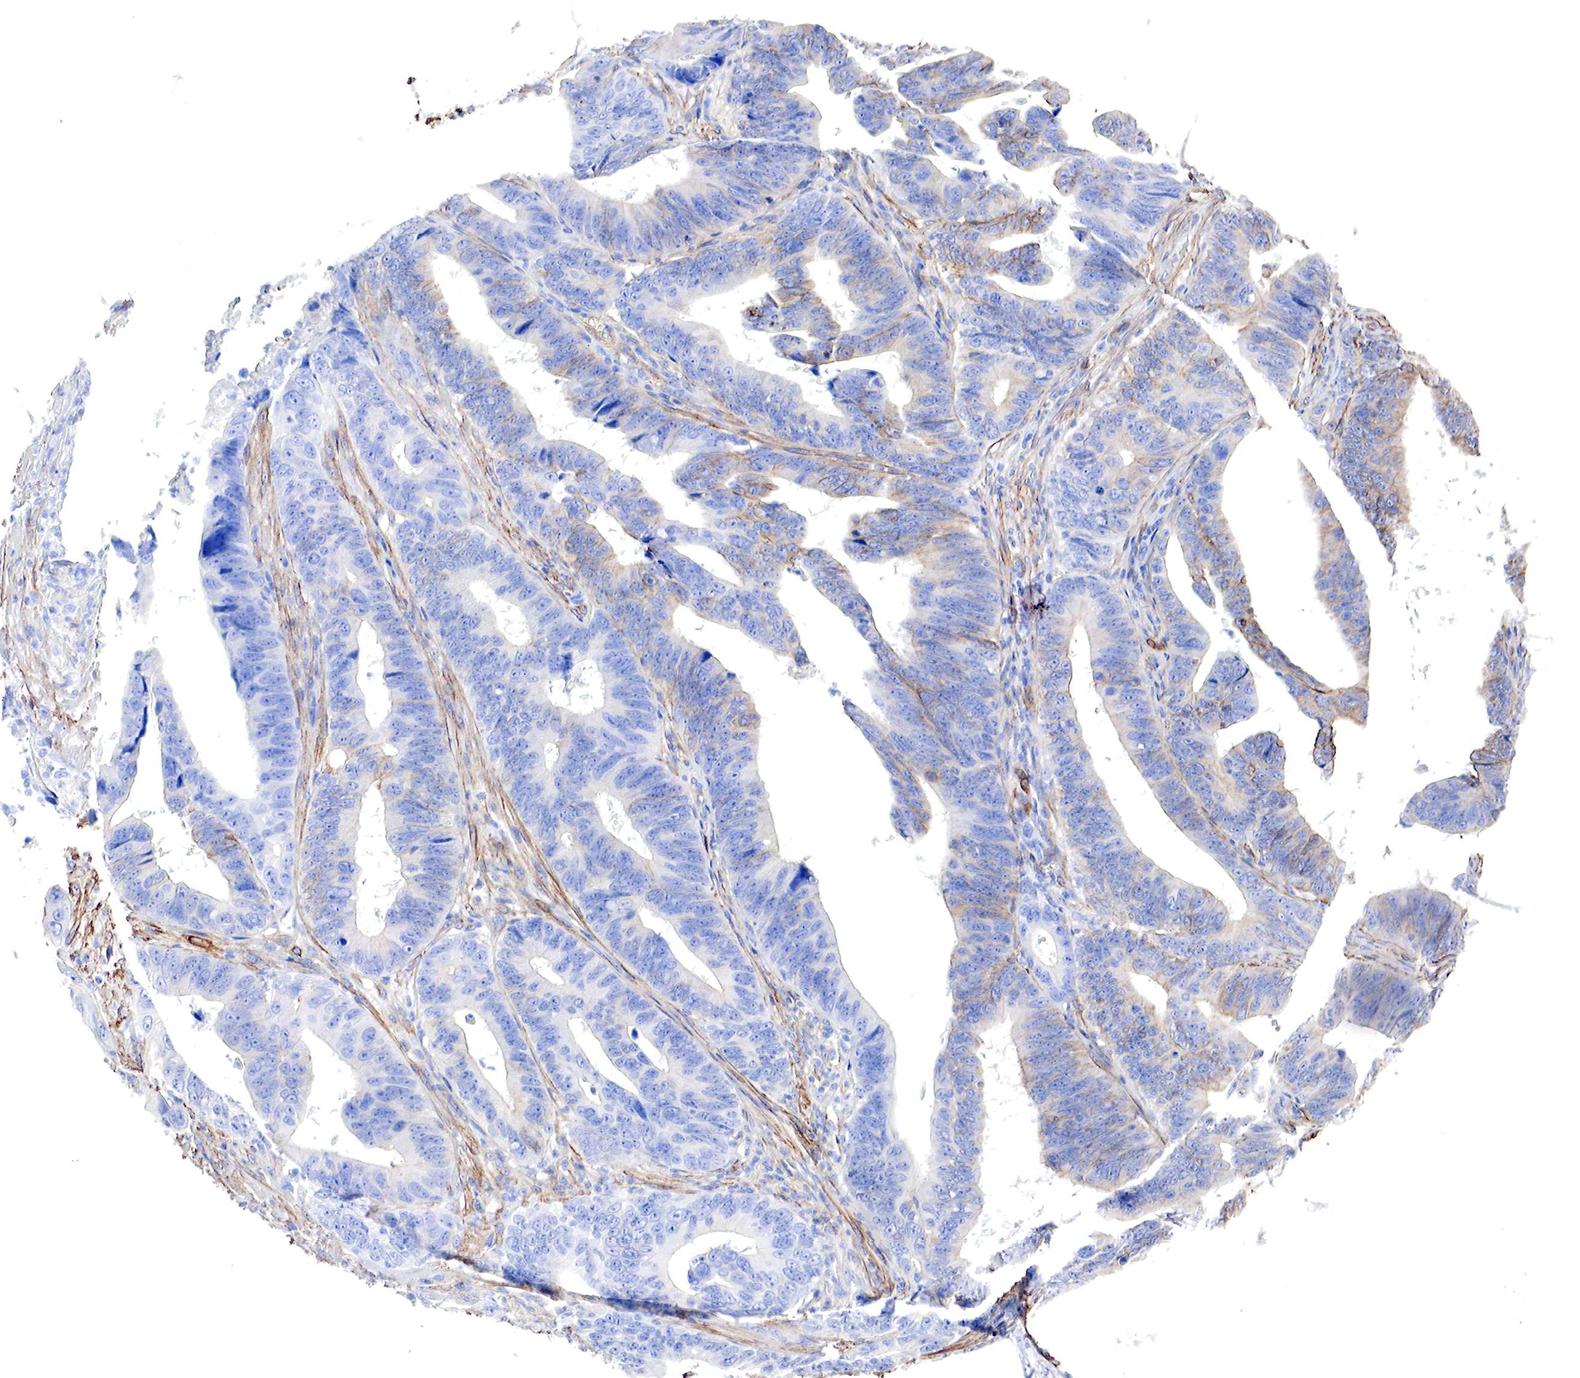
{"staining": {"intensity": "negative", "quantity": "none", "location": "none"}, "tissue": "colorectal cancer", "cell_type": "Tumor cells", "image_type": "cancer", "snomed": [{"axis": "morphology", "description": "Adenocarcinoma, NOS"}, {"axis": "topography", "description": "Colon"}], "caption": "IHC image of neoplastic tissue: colorectal cancer stained with DAB displays no significant protein expression in tumor cells. Nuclei are stained in blue.", "gene": "TPM1", "patient": {"sex": "female", "age": 78}}